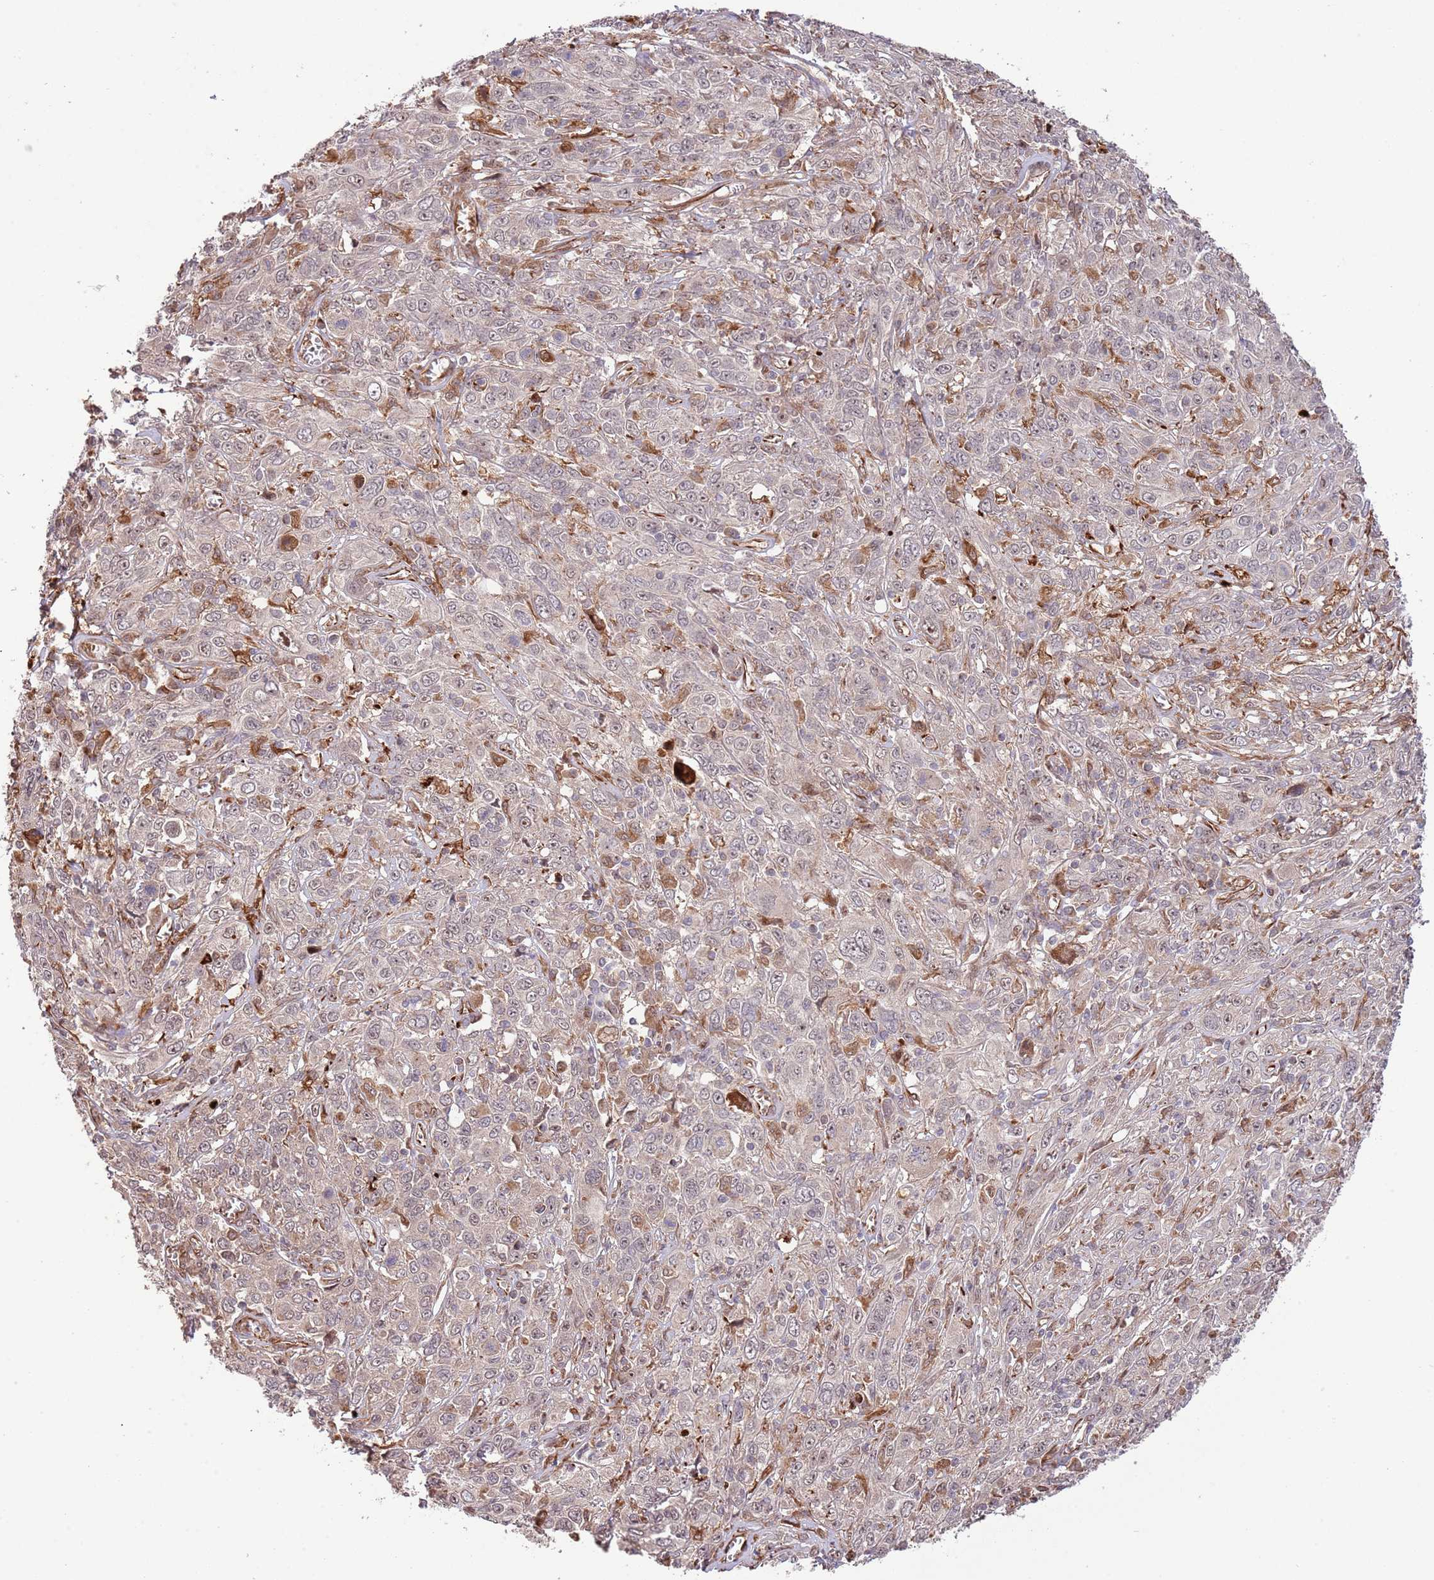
{"staining": {"intensity": "negative", "quantity": "none", "location": "none"}, "tissue": "cervical cancer", "cell_type": "Tumor cells", "image_type": "cancer", "snomed": [{"axis": "morphology", "description": "Squamous cell carcinoma, NOS"}, {"axis": "topography", "description": "Cervix"}], "caption": "DAB immunohistochemical staining of human cervical cancer (squamous cell carcinoma) reveals no significant staining in tumor cells.", "gene": "NEK3", "patient": {"sex": "female", "age": 46}}